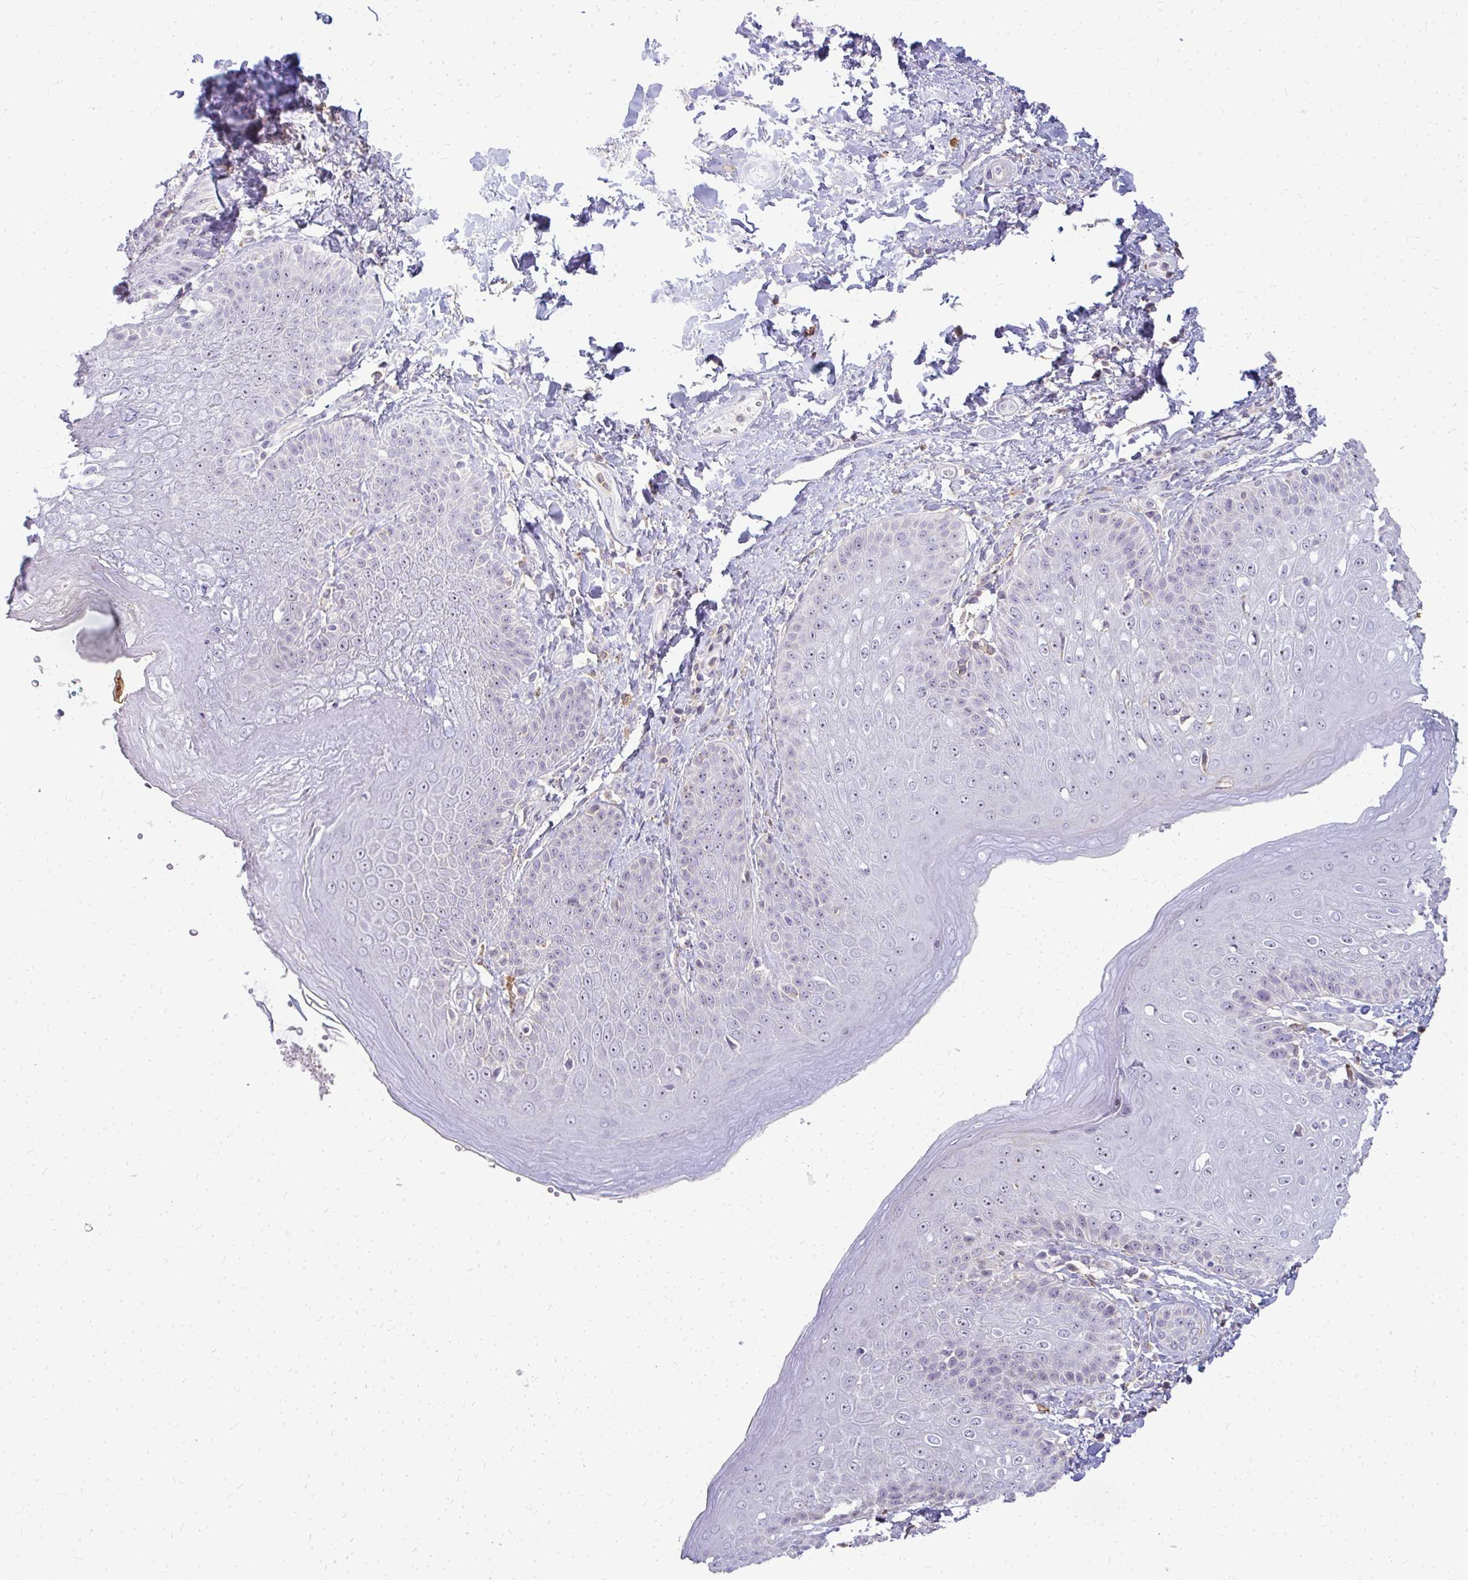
{"staining": {"intensity": "moderate", "quantity": "25%-75%", "location": "nuclear"}, "tissue": "skin", "cell_type": "Epidermal cells", "image_type": "normal", "snomed": [{"axis": "morphology", "description": "Normal tissue, NOS"}, {"axis": "topography", "description": "Peripheral nerve tissue"}], "caption": "This micrograph exhibits immunohistochemistry staining of unremarkable human skin, with medium moderate nuclear expression in approximately 25%-75% of epidermal cells.", "gene": "FAM9A", "patient": {"sex": "male", "age": 51}}